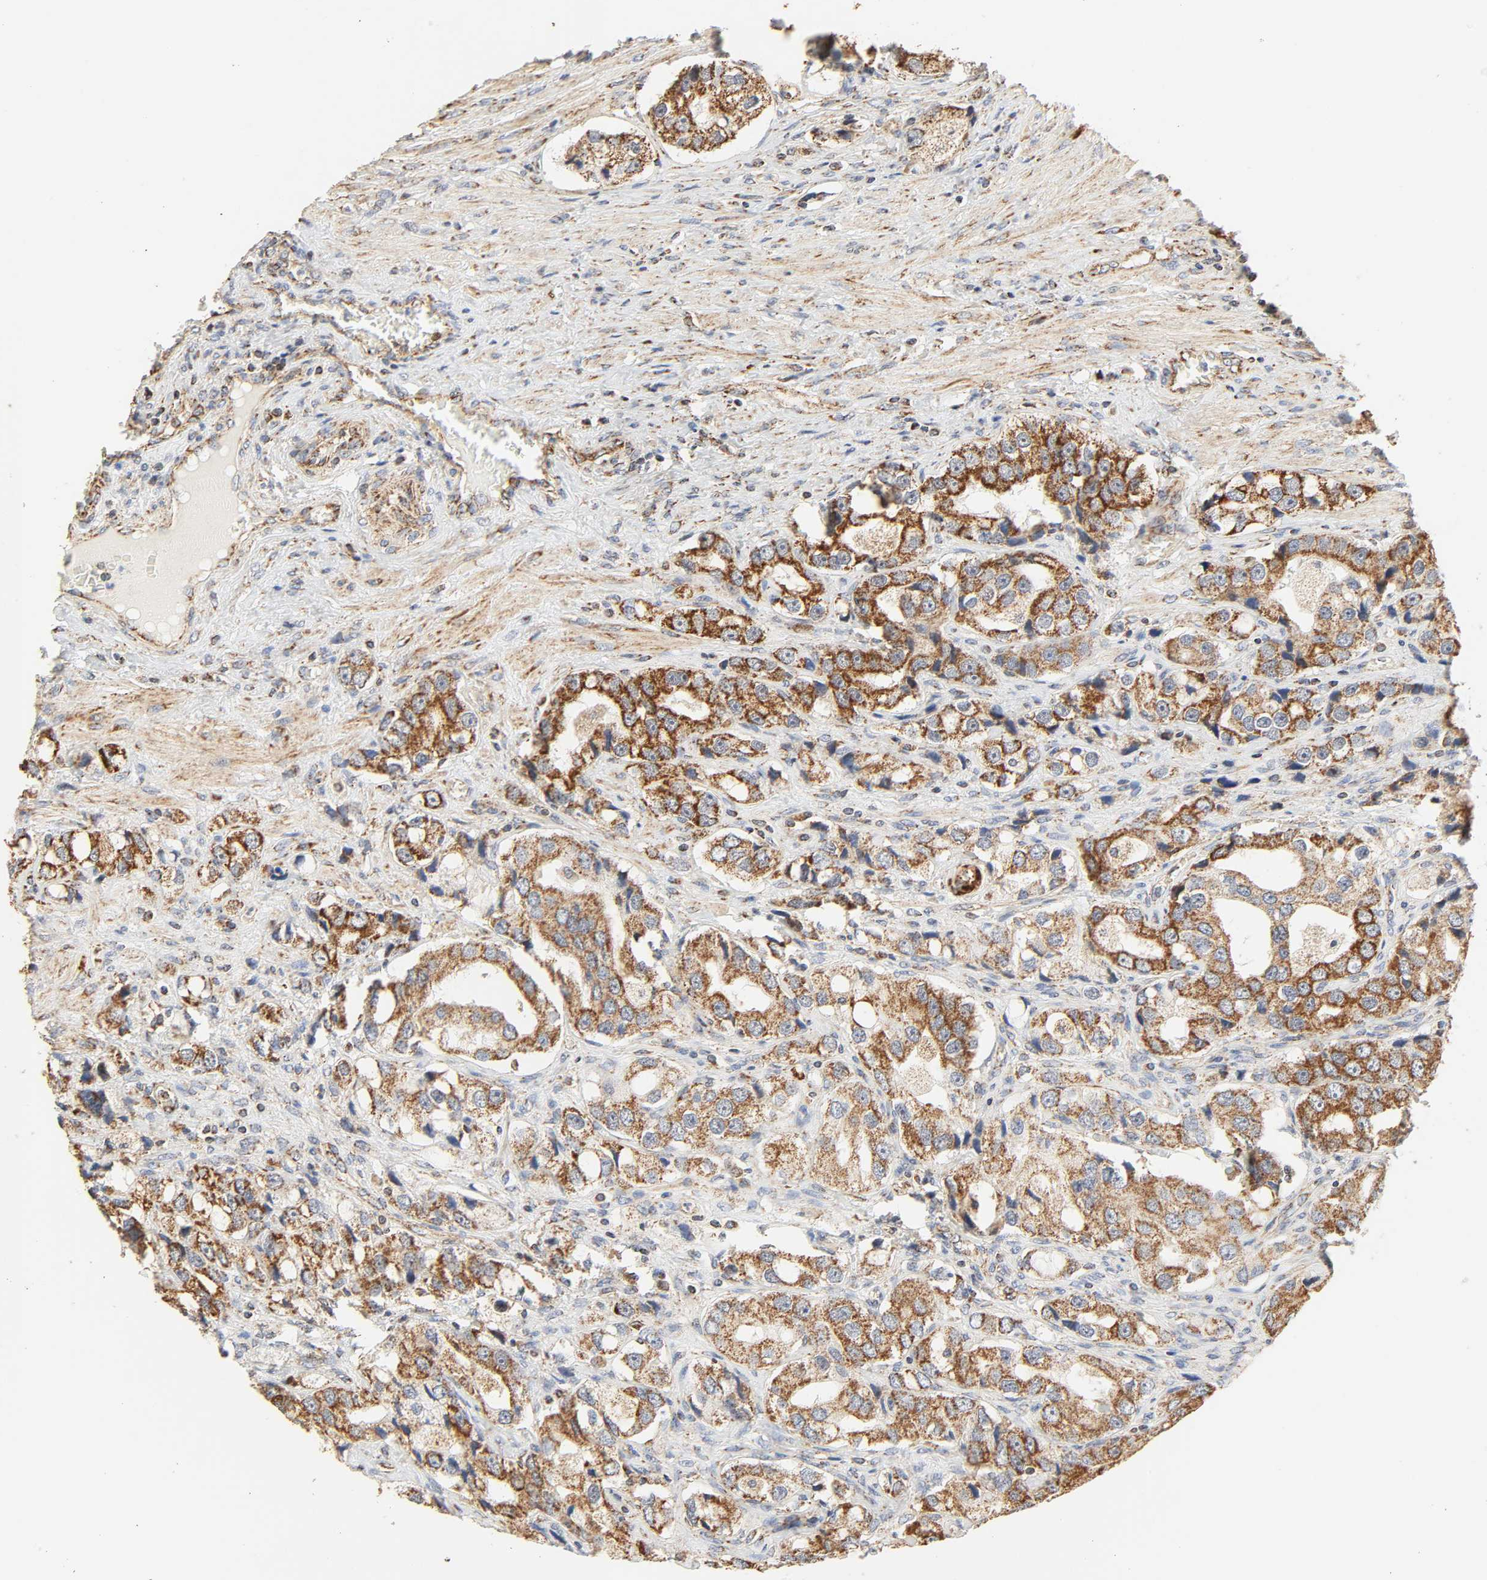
{"staining": {"intensity": "strong", "quantity": ">75%", "location": "cytoplasmic/membranous"}, "tissue": "prostate cancer", "cell_type": "Tumor cells", "image_type": "cancer", "snomed": [{"axis": "morphology", "description": "Adenocarcinoma, High grade"}, {"axis": "topography", "description": "Prostate"}], "caption": "Immunohistochemistry staining of prostate cancer (high-grade adenocarcinoma), which shows high levels of strong cytoplasmic/membranous expression in approximately >75% of tumor cells indicating strong cytoplasmic/membranous protein expression. The staining was performed using DAB (3,3'-diaminobenzidine) (brown) for protein detection and nuclei were counterstained in hematoxylin (blue).", "gene": "ZMAT5", "patient": {"sex": "male", "age": 63}}